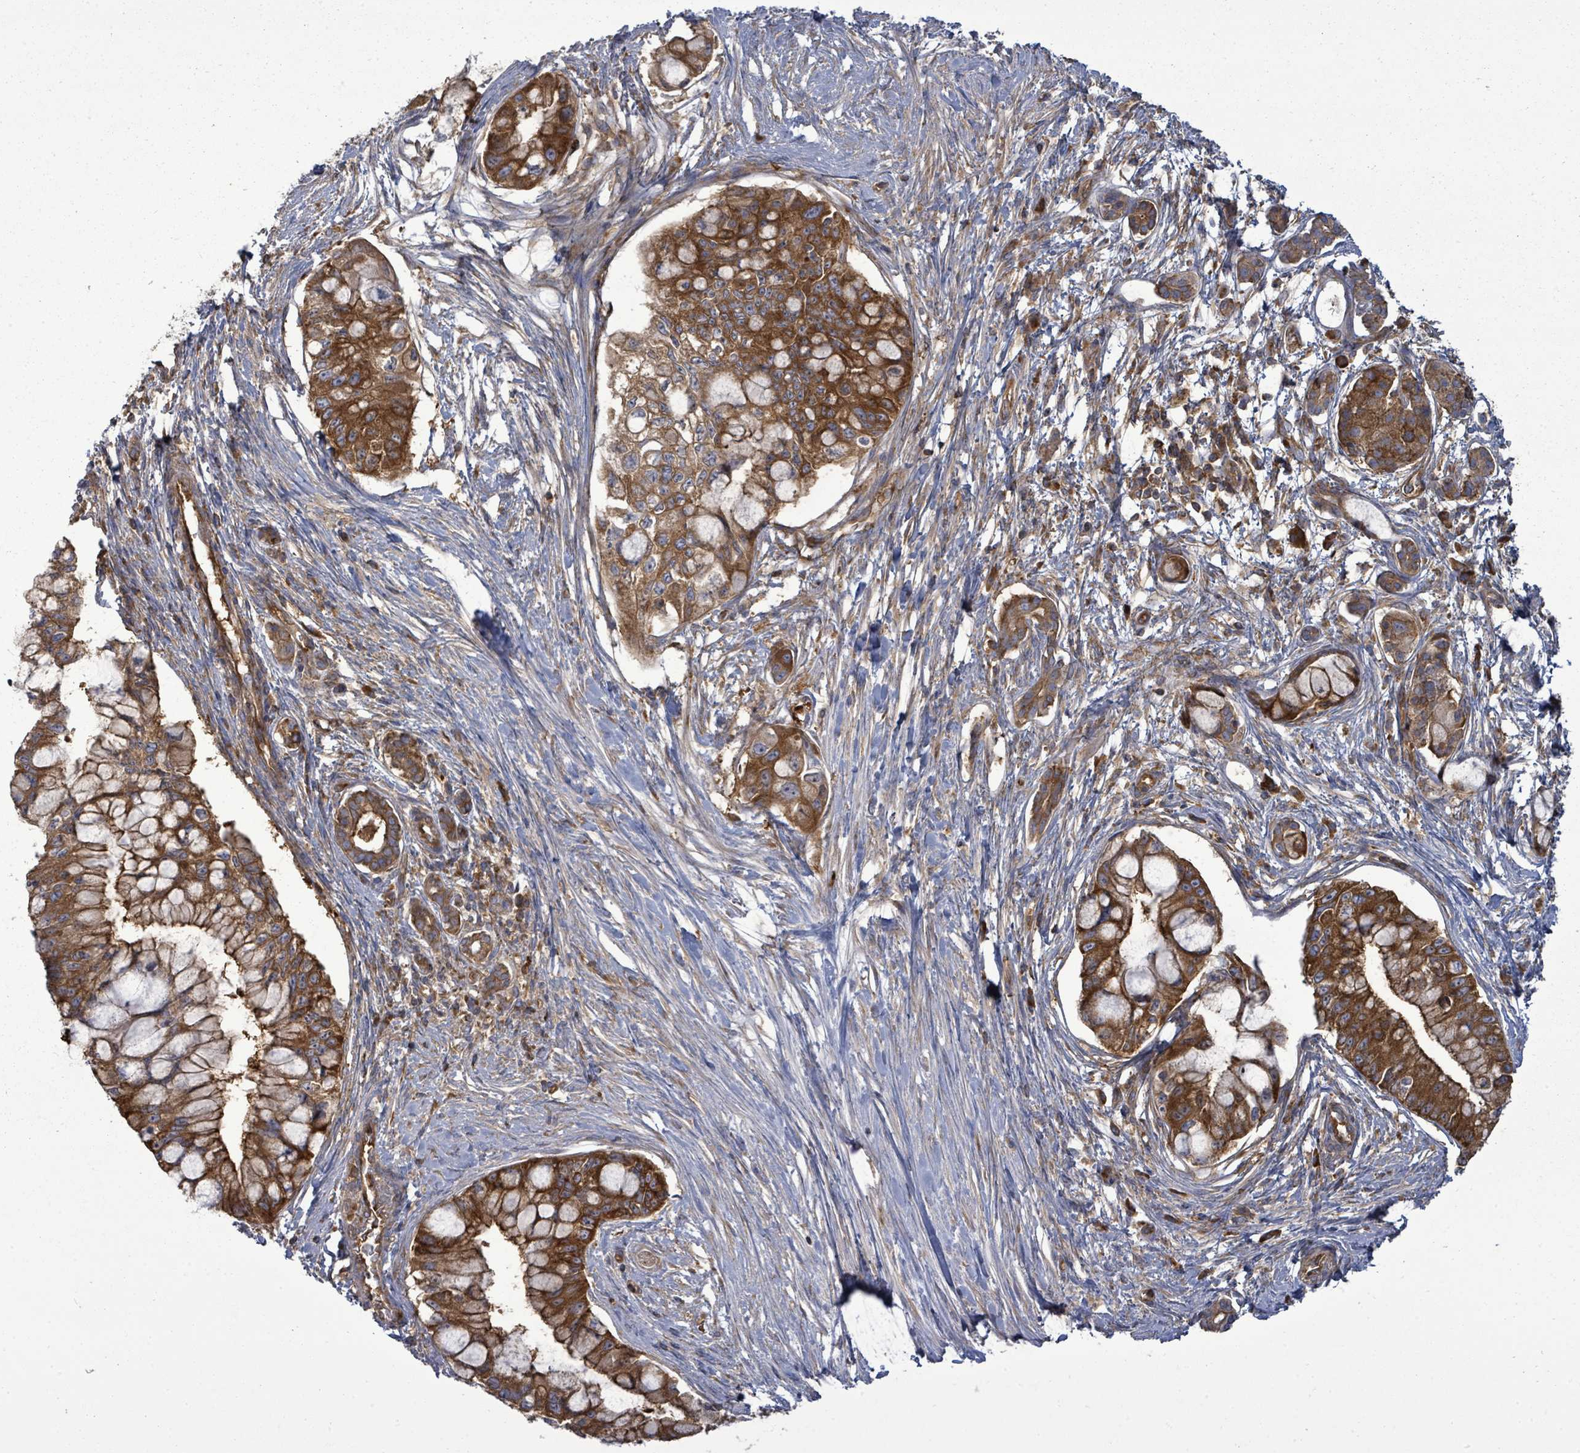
{"staining": {"intensity": "strong", "quantity": ">75%", "location": "cytoplasmic/membranous"}, "tissue": "pancreatic cancer", "cell_type": "Tumor cells", "image_type": "cancer", "snomed": [{"axis": "morphology", "description": "Adenocarcinoma, NOS"}, {"axis": "topography", "description": "Pancreas"}], "caption": "About >75% of tumor cells in human pancreatic cancer exhibit strong cytoplasmic/membranous protein staining as visualized by brown immunohistochemical staining.", "gene": "EIF3C", "patient": {"sex": "male", "age": 48}}